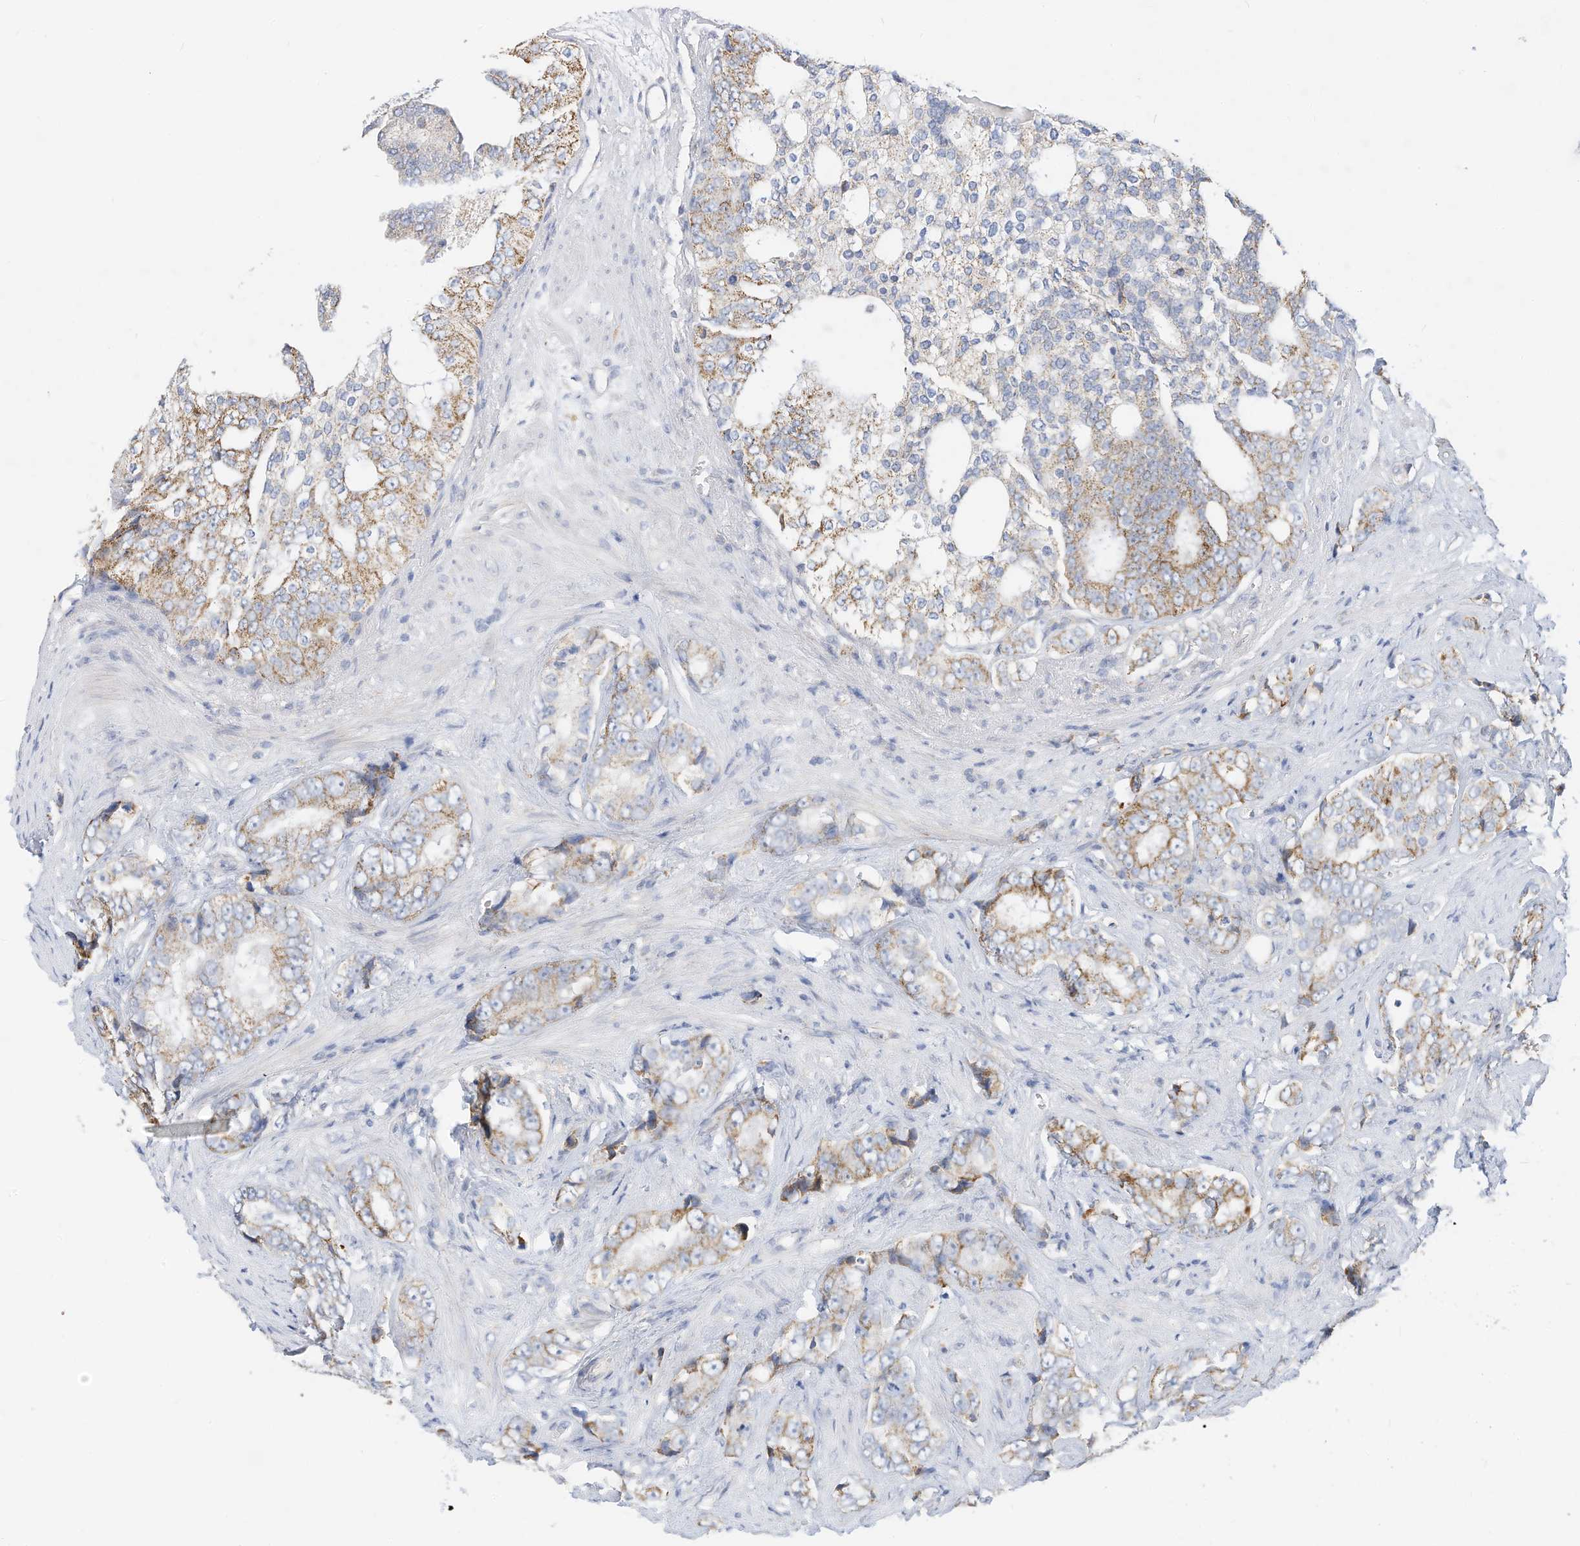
{"staining": {"intensity": "moderate", "quantity": "25%-75%", "location": "cytoplasmic/membranous"}, "tissue": "prostate cancer", "cell_type": "Tumor cells", "image_type": "cancer", "snomed": [{"axis": "morphology", "description": "Adenocarcinoma, High grade"}, {"axis": "topography", "description": "Prostate"}], "caption": "A brown stain highlights moderate cytoplasmic/membranous staining of a protein in human high-grade adenocarcinoma (prostate) tumor cells.", "gene": "RHOH", "patient": {"sex": "male", "age": 66}}